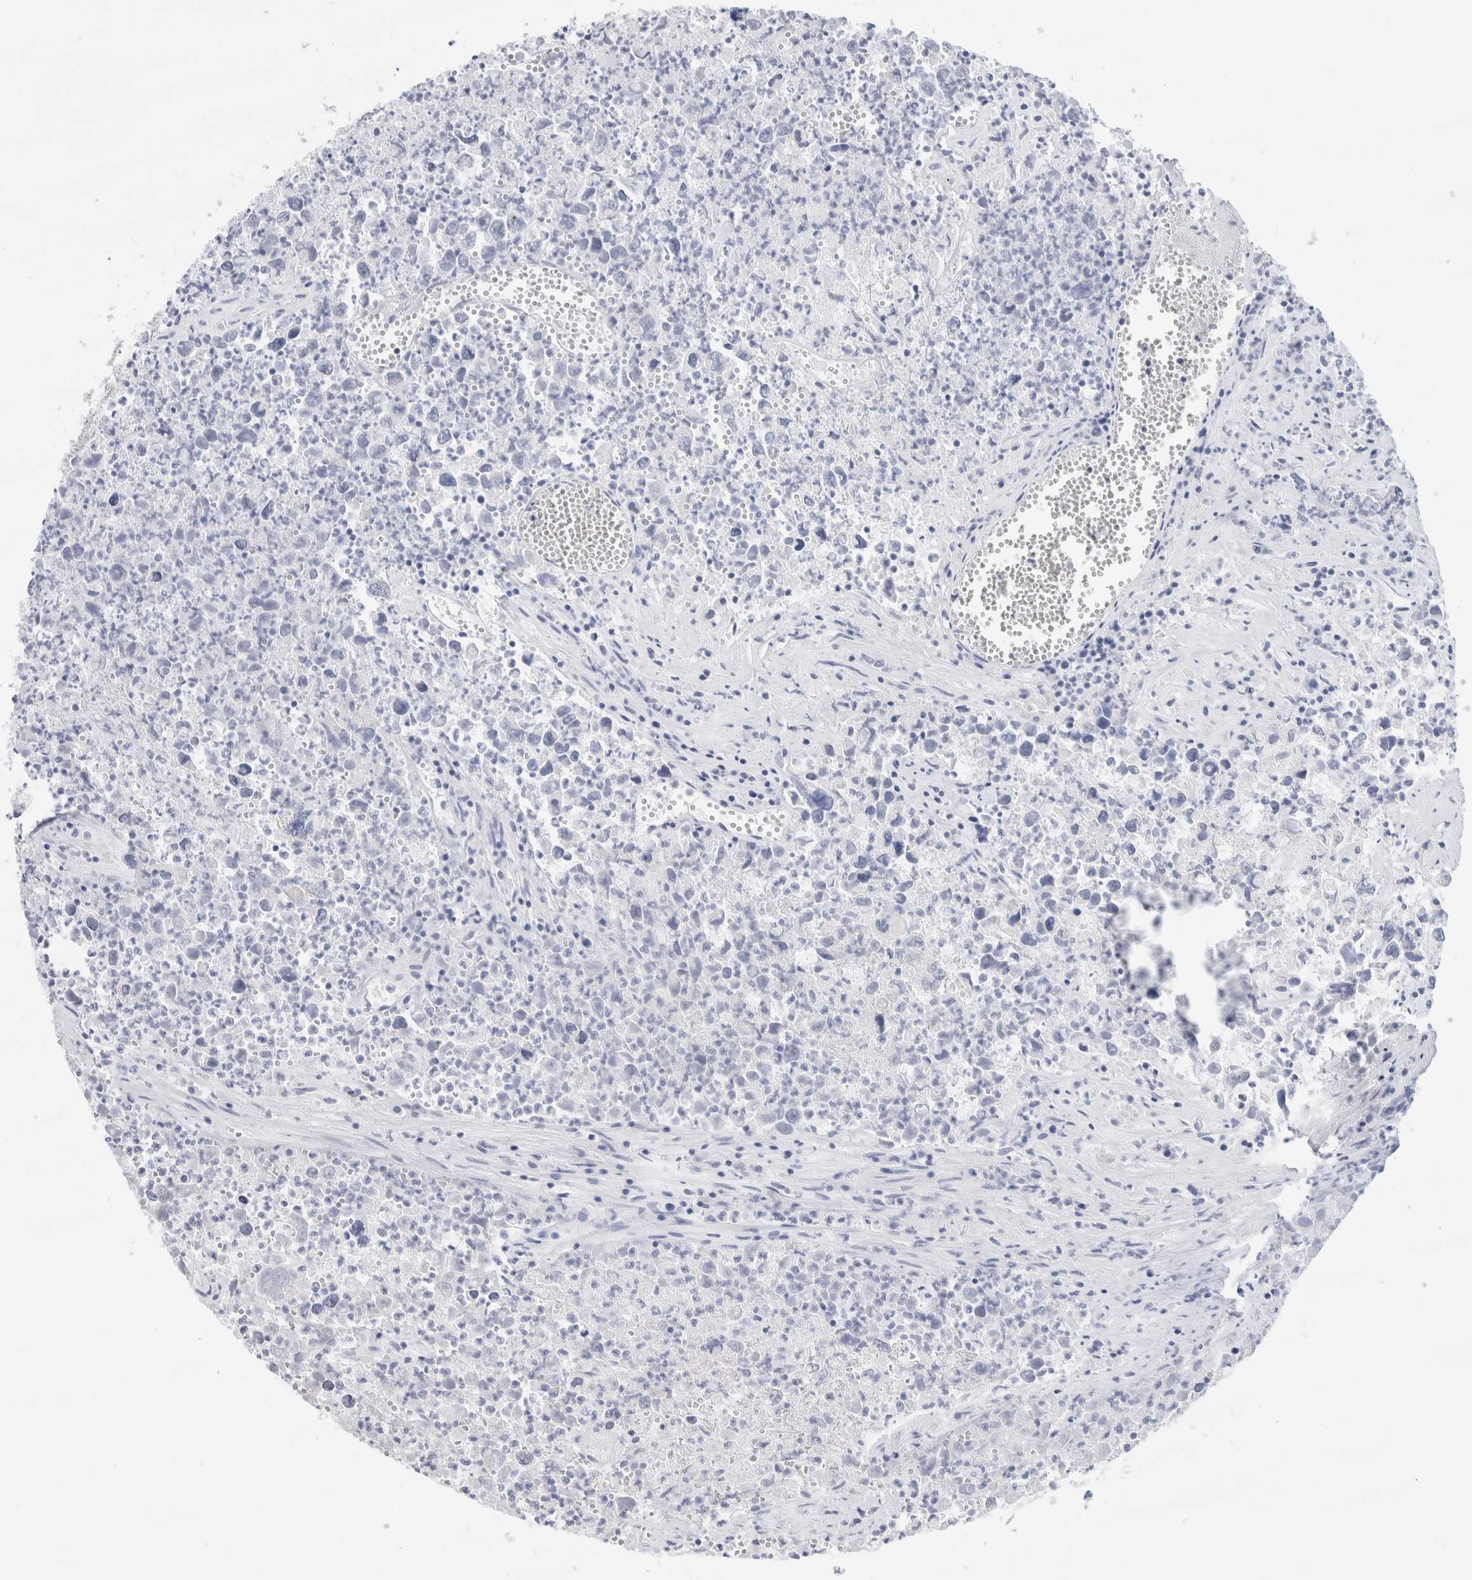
{"staining": {"intensity": "negative", "quantity": "none", "location": "none"}, "tissue": "testis cancer", "cell_type": "Tumor cells", "image_type": "cancer", "snomed": [{"axis": "morphology", "description": "Seminoma, NOS"}, {"axis": "morphology", "description": "Carcinoma, Embryonal, NOS"}, {"axis": "topography", "description": "Testis"}], "caption": "Photomicrograph shows no protein positivity in tumor cells of seminoma (testis) tissue.", "gene": "ECHDC2", "patient": {"sex": "male", "age": 43}}